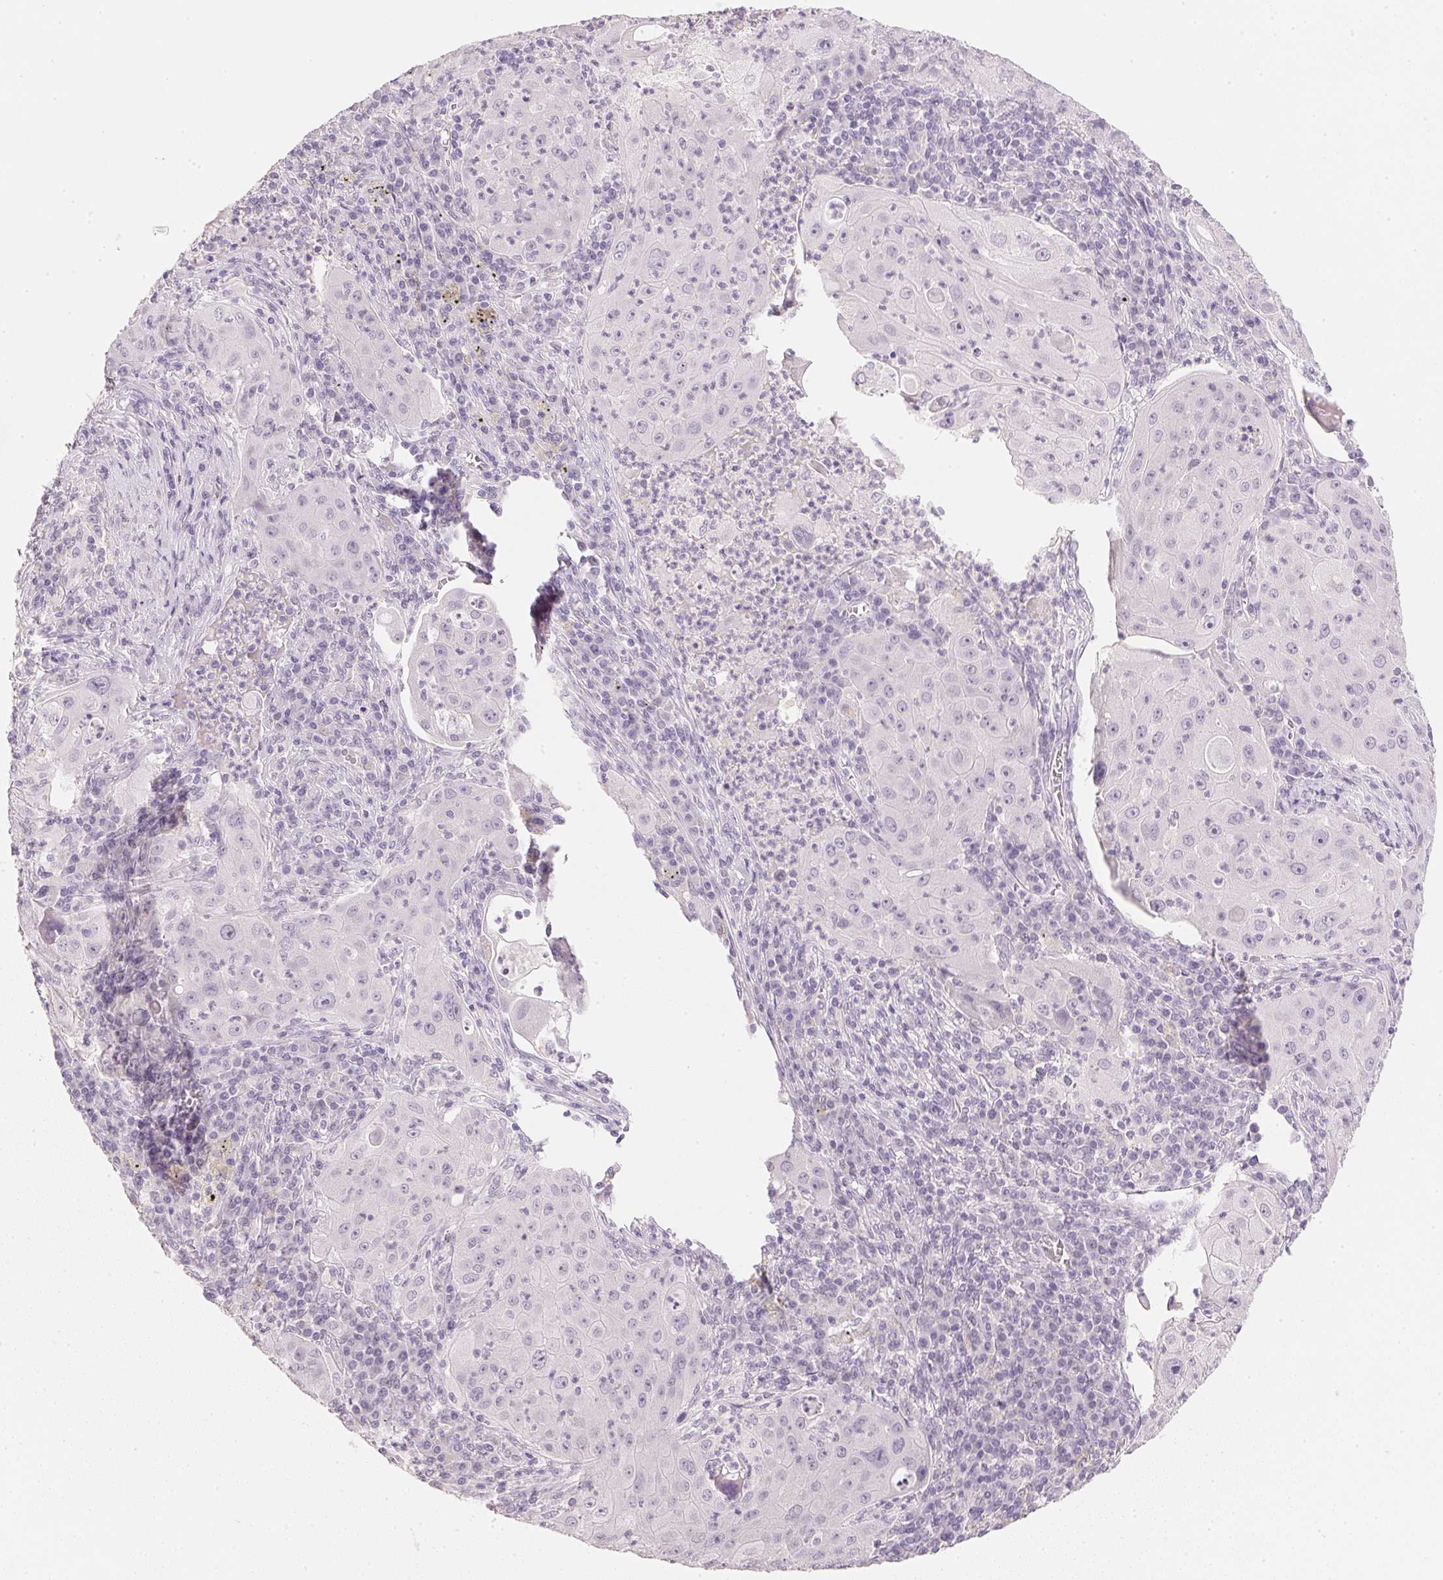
{"staining": {"intensity": "negative", "quantity": "none", "location": "none"}, "tissue": "lung cancer", "cell_type": "Tumor cells", "image_type": "cancer", "snomed": [{"axis": "morphology", "description": "Squamous cell carcinoma, NOS"}, {"axis": "topography", "description": "Lung"}], "caption": "An image of lung squamous cell carcinoma stained for a protein reveals no brown staining in tumor cells.", "gene": "IGFBP1", "patient": {"sex": "female", "age": 59}}